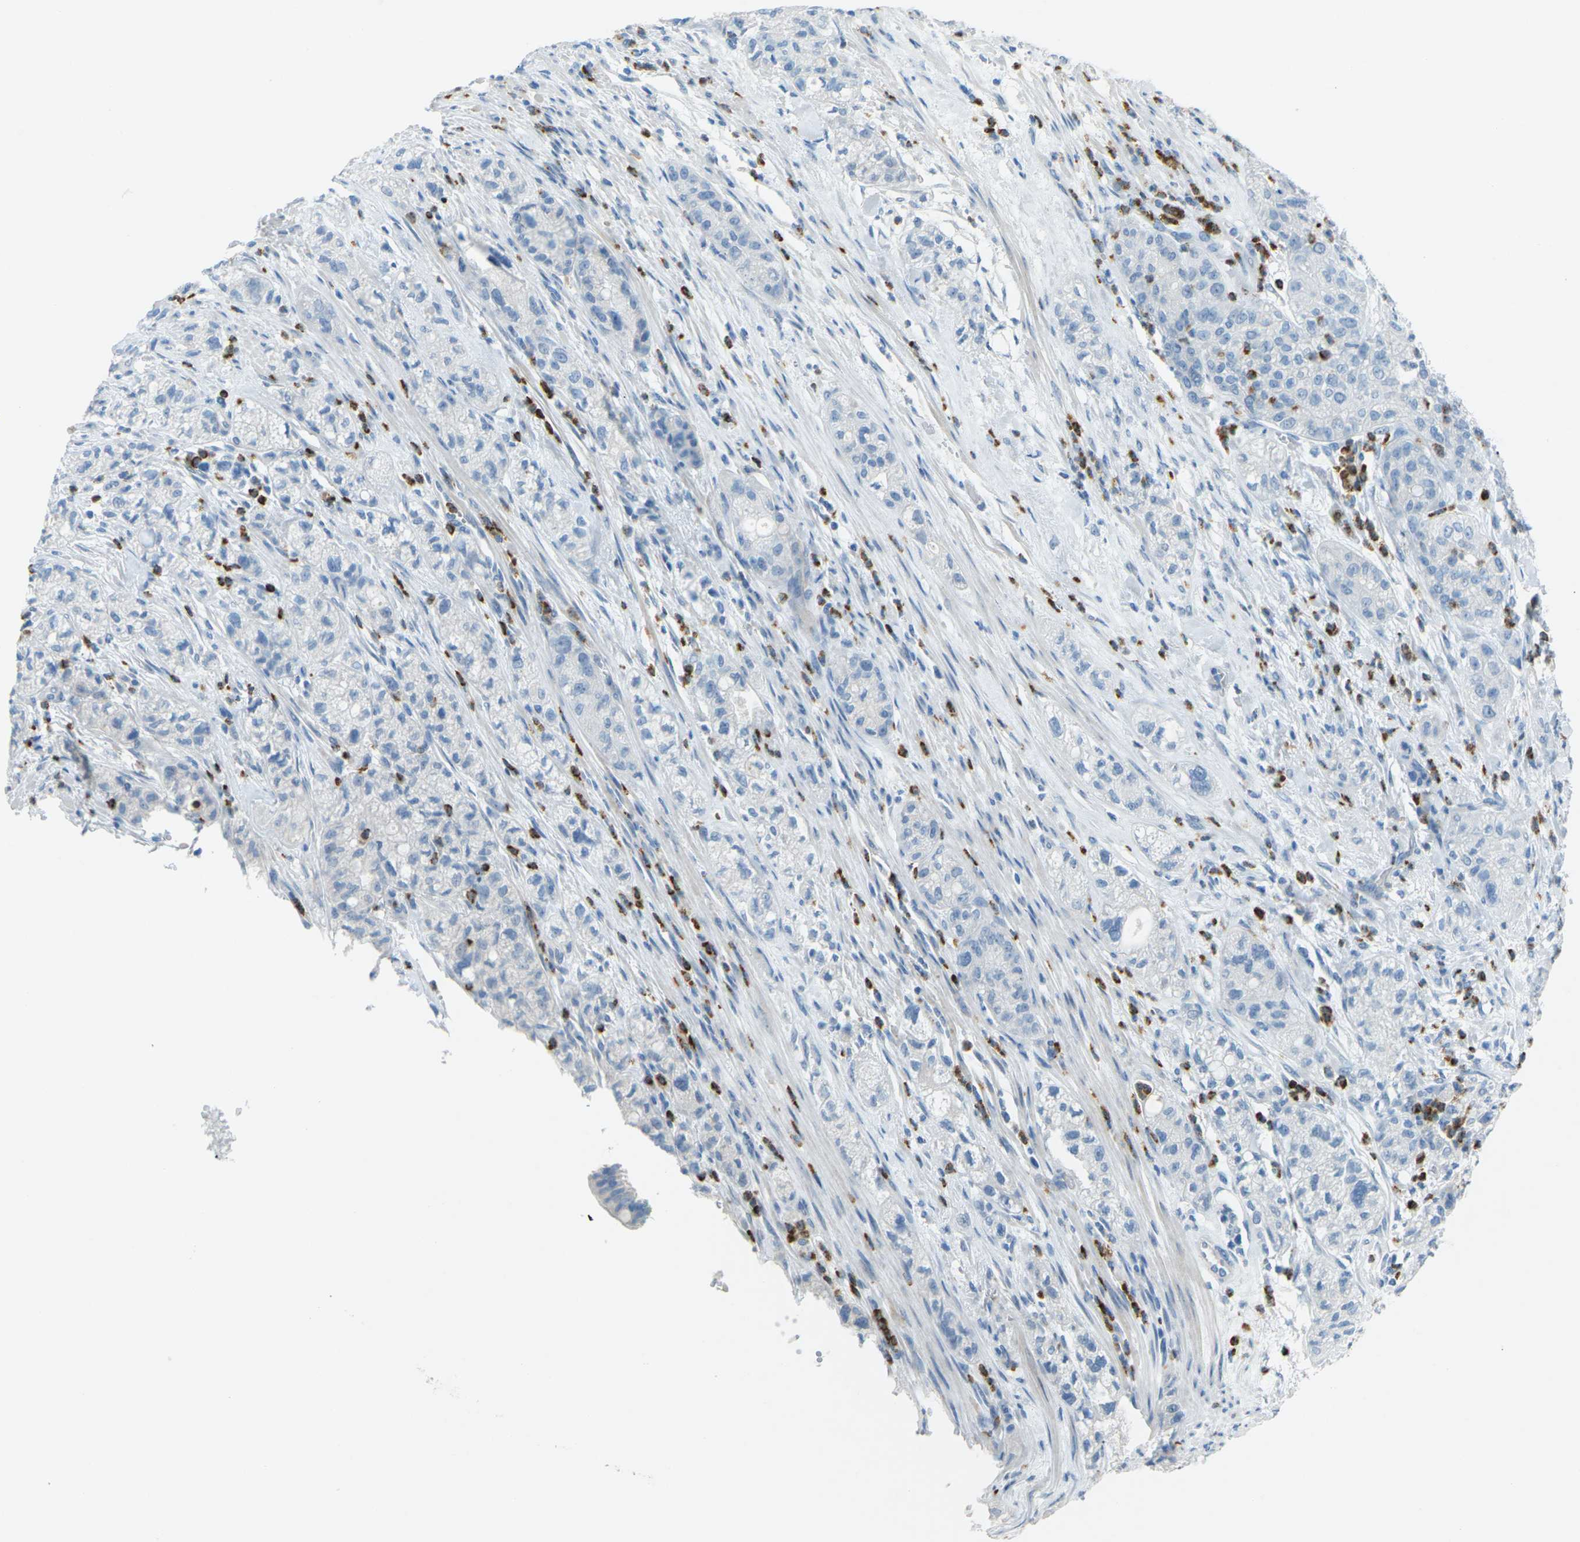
{"staining": {"intensity": "negative", "quantity": "none", "location": "none"}, "tissue": "pancreatic cancer", "cell_type": "Tumor cells", "image_type": "cancer", "snomed": [{"axis": "morphology", "description": "Adenocarcinoma, NOS"}, {"axis": "topography", "description": "Pancreas"}], "caption": "Photomicrograph shows no significant protein expression in tumor cells of adenocarcinoma (pancreatic).", "gene": "CDH16", "patient": {"sex": "female", "age": 78}}